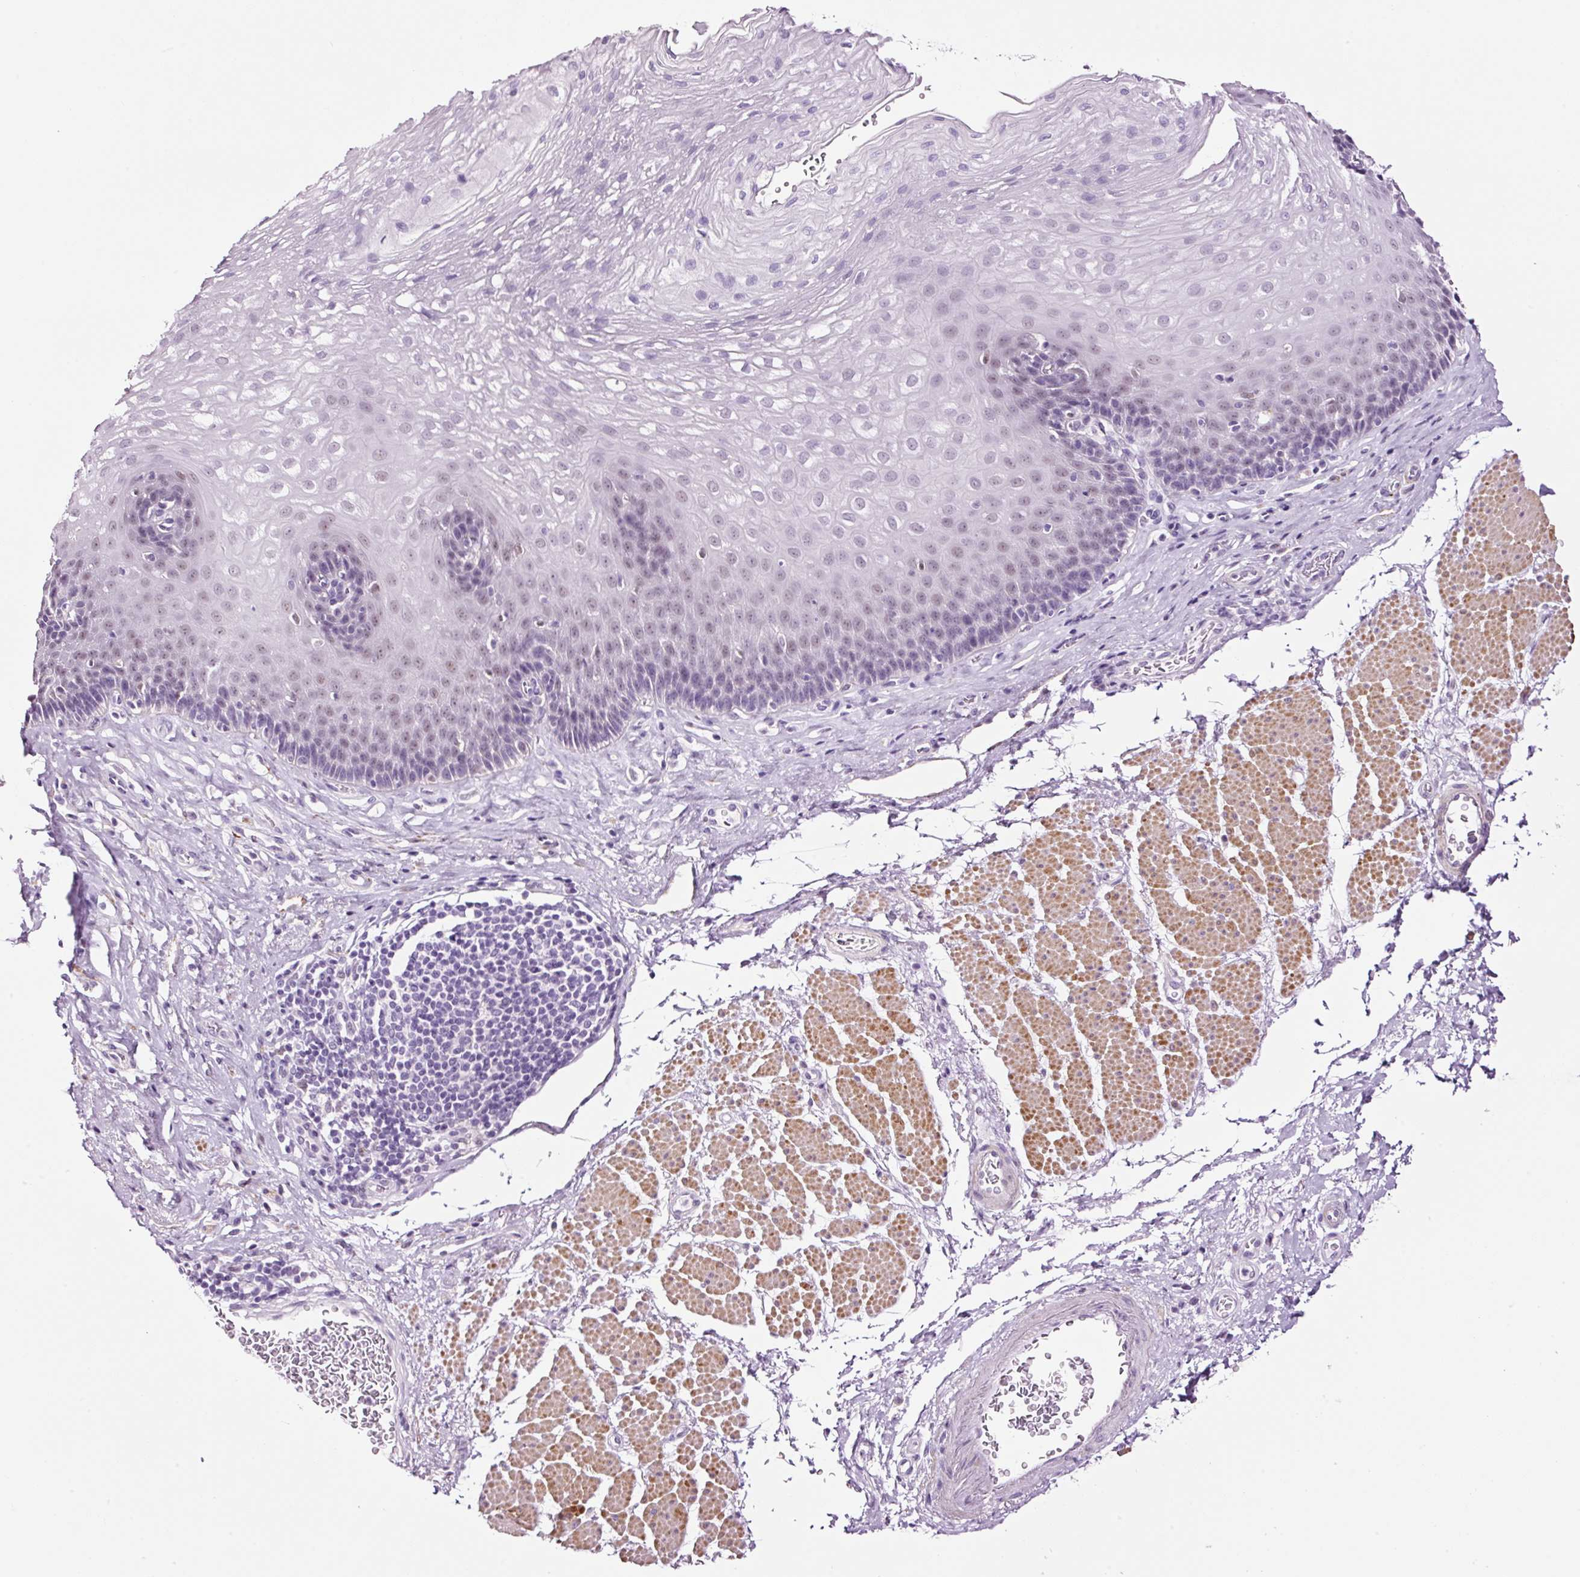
{"staining": {"intensity": "negative", "quantity": "none", "location": "none"}, "tissue": "esophagus", "cell_type": "Squamous epithelial cells", "image_type": "normal", "snomed": [{"axis": "morphology", "description": "Normal tissue, NOS"}, {"axis": "topography", "description": "Esophagus"}], "caption": "The histopathology image shows no staining of squamous epithelial cells in benign esophagus.", "gene": "RTF2", "patient": {"sex": "female", "age": 66}}